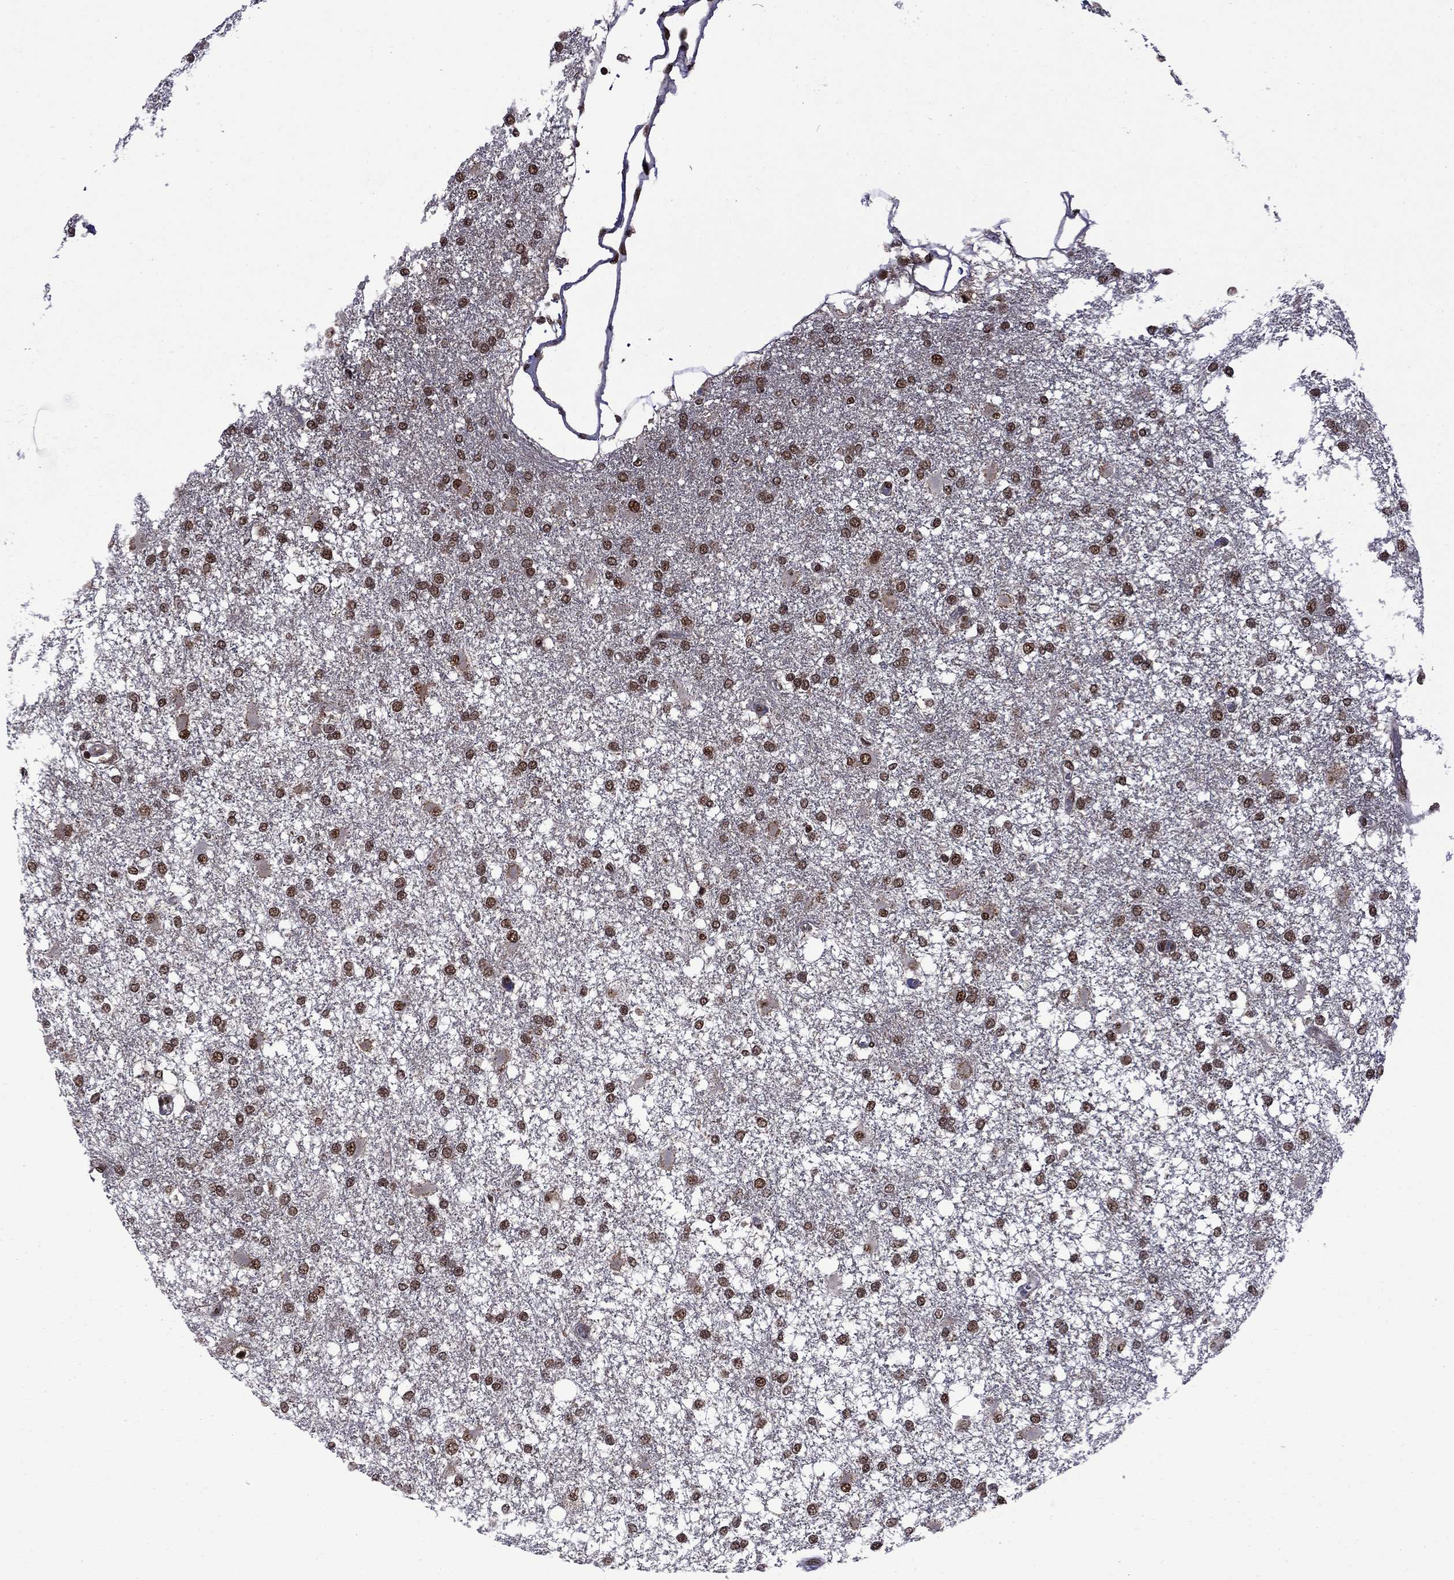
{"staining": {"intensity": "strong", "quantity": "25%-75%", "location": "nuclear"}, "tissue": "glioma", "cell_type": "Tumor cells", "image_type": "cancer", "snomed": [{"axis": "morphology", "description": "Glioma, malignant, High grade"}, {"axis": "topography", "description": "Cerebral cortex"}], "caption": "Malignant high-grade glioma stained with IHC shows strong nuclear staining in about 25%-75% of tumor cells.", "gene": "MED25", "patient": {"sex": "male", "age": 79}}